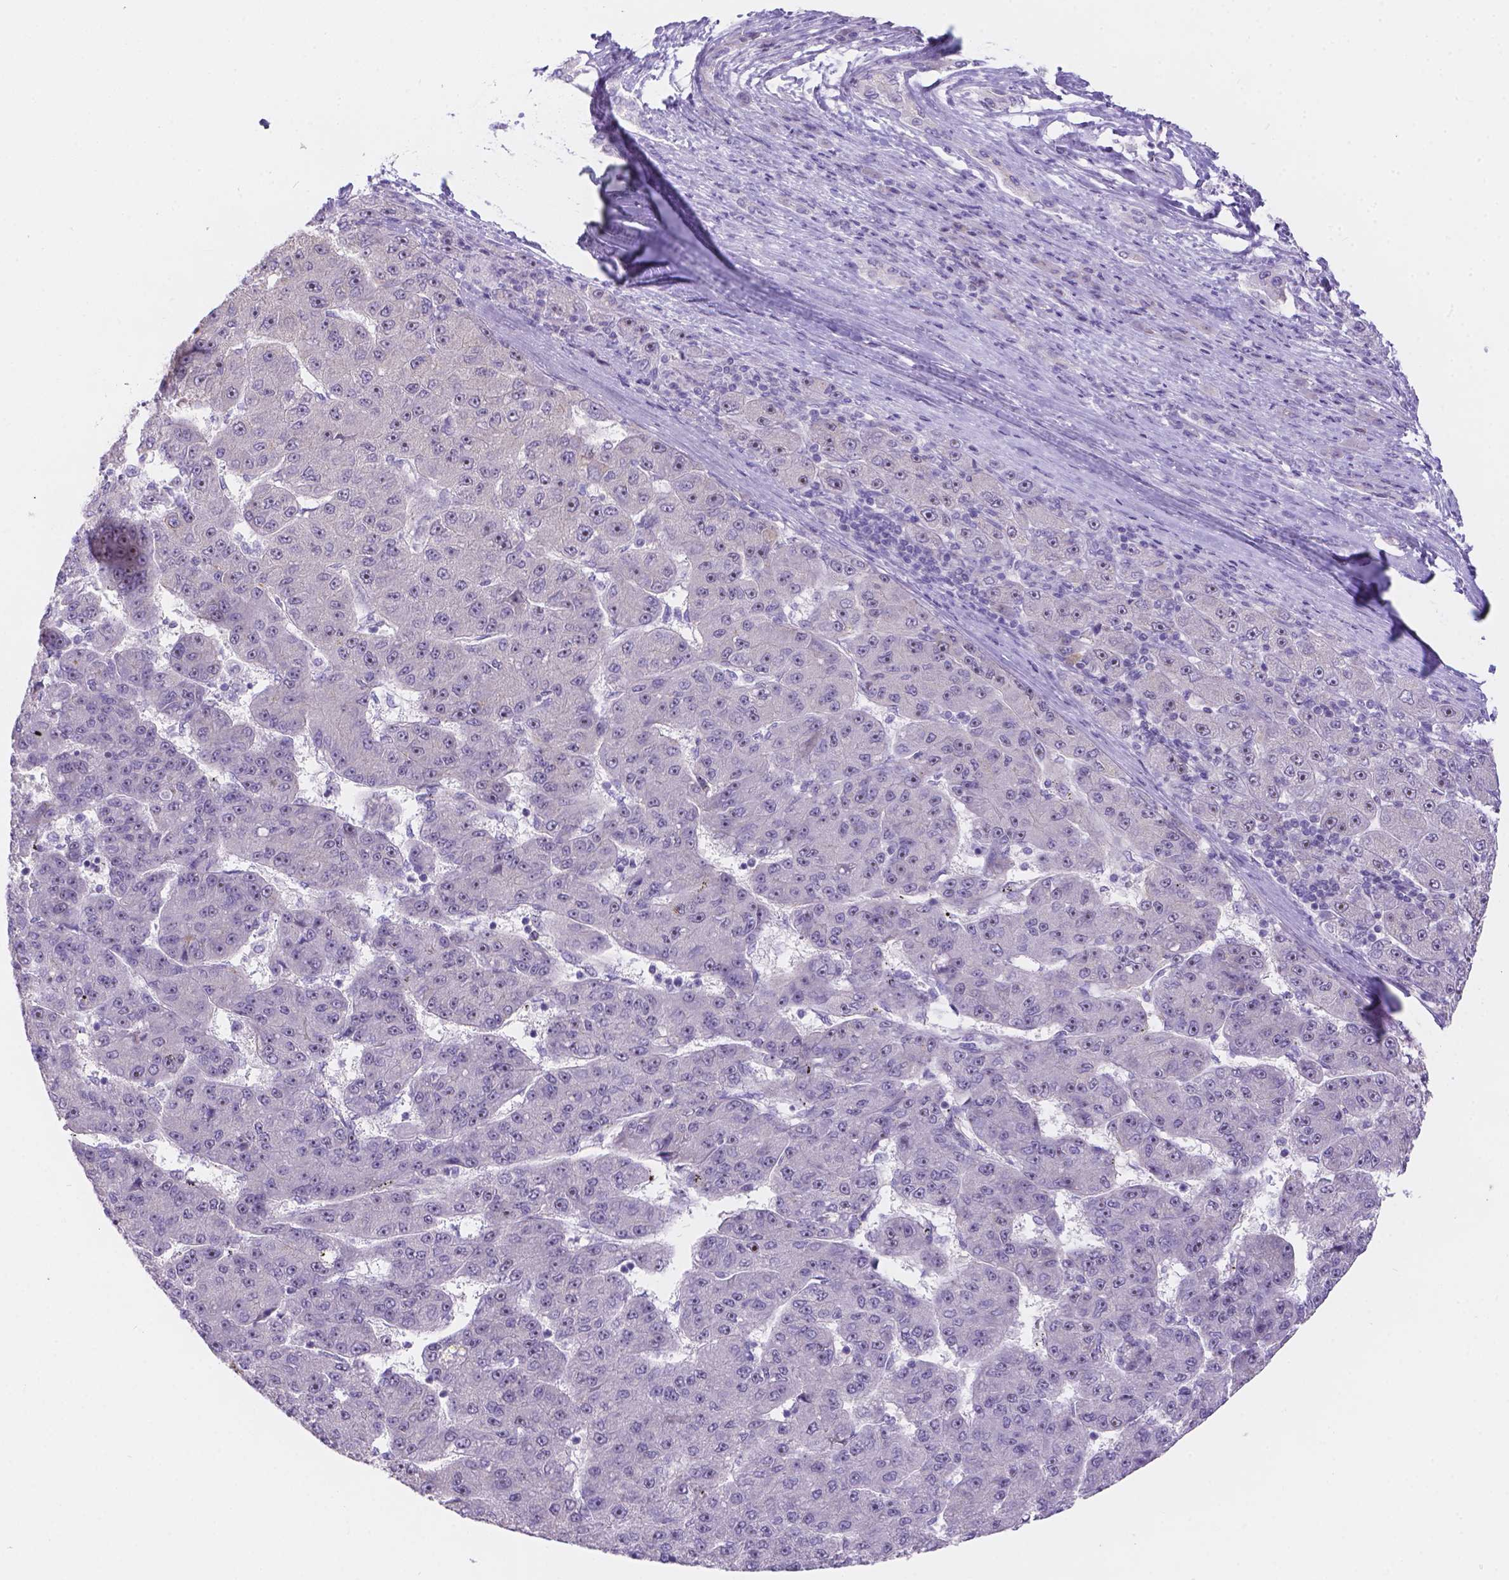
{"staining": {"intensity": "negative", "quantity": "none", "location": "none"}, "tissue": "liver cancer", "cell_type": "Tumor cells", "image_type": "cancer", "snomed": [{"axis": "morphology", "description": "Carcinoma, Hepatocellular, NOS"}, {"axis": "topography", "description": "Liver"}], "caption": "Photomicrograph shows no significant protein positivity in tumor cells of liver hepatocellular carcinoma.", "gene": "CD96", "patient": {"sex": "male", "age": 67}}